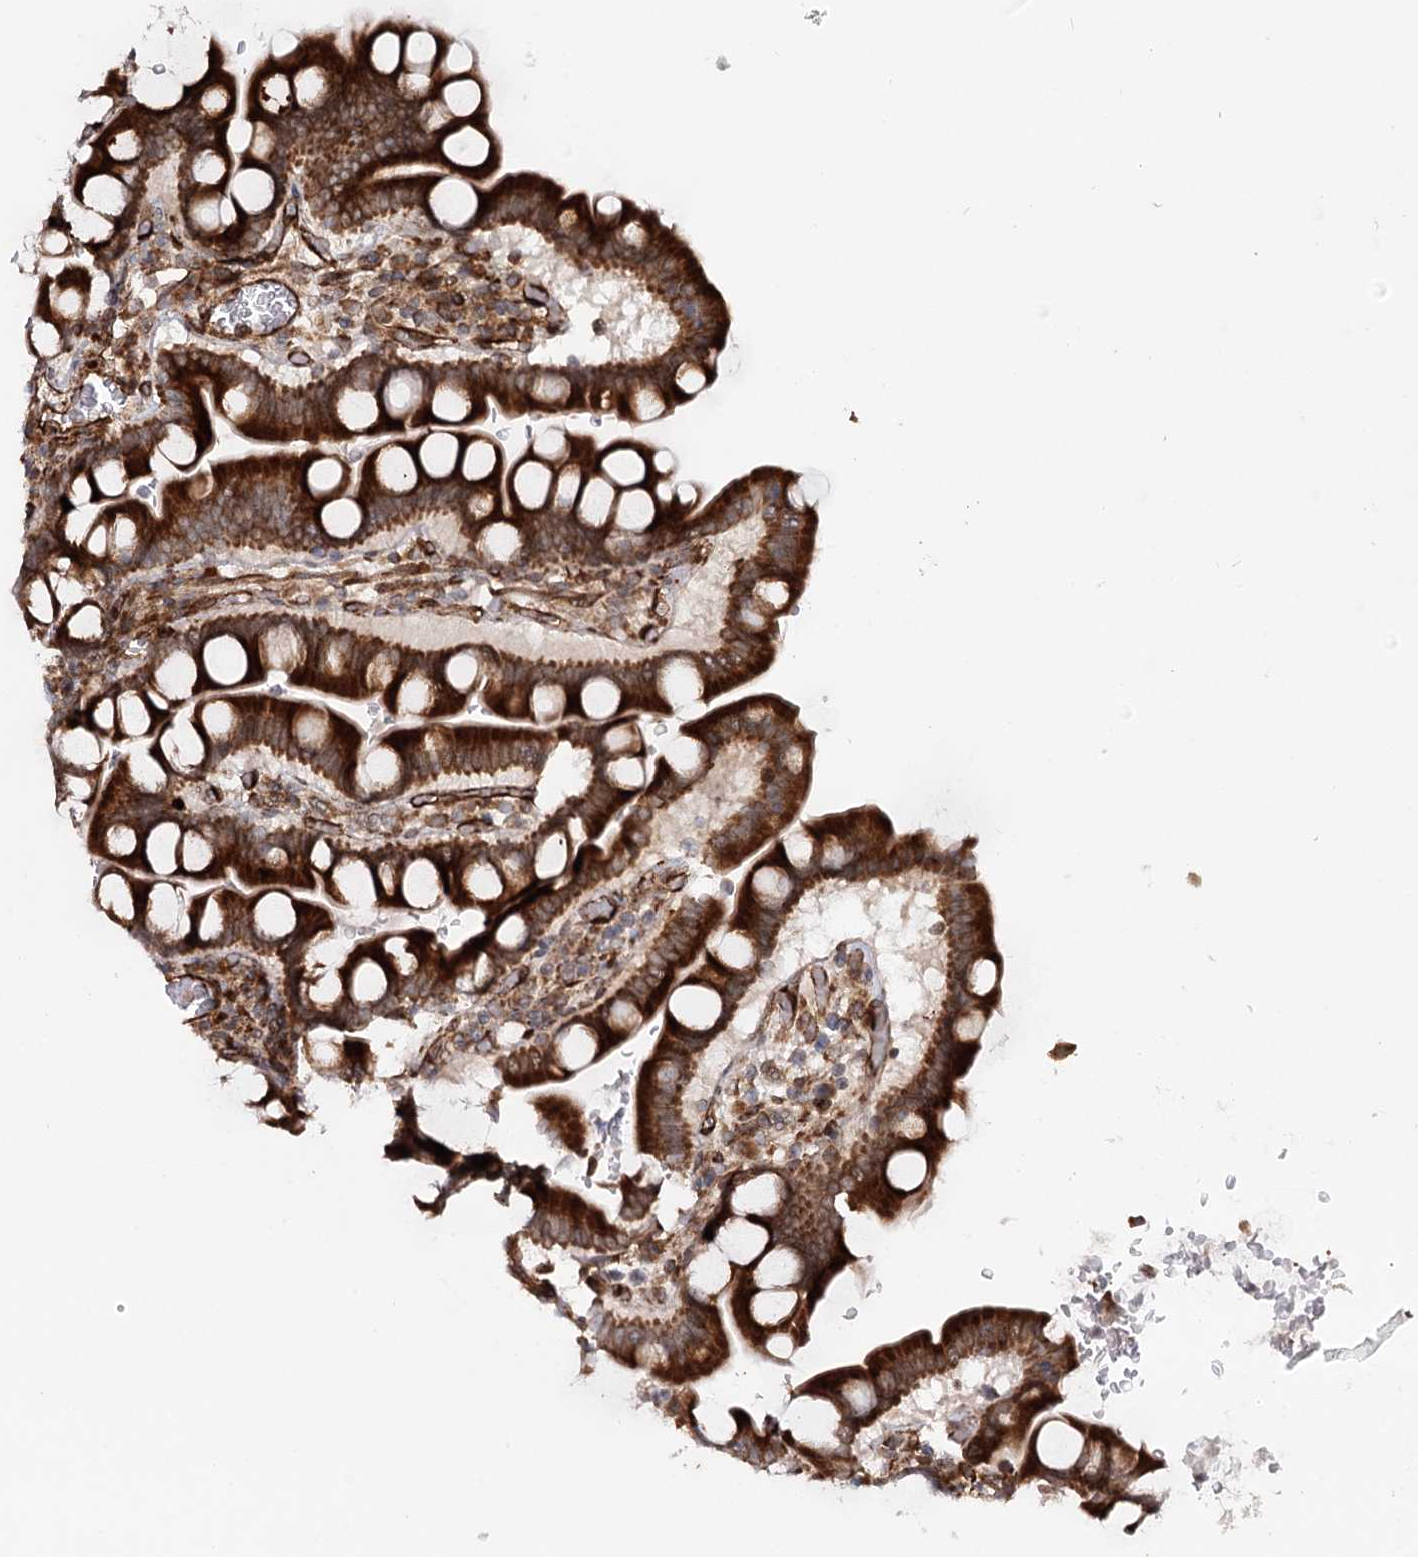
{"staining": {"intensity": "strong", "quantity": ">75%", "location": "cytoplasmic/membranous"}, "tissue": "small intestine", "cell_type": "Glandular cells", "image_type": "normal", "snomed": [{"axis": "morphology", "description": "Normal tissue, NOS"}, {"axis": "topography", "description": "Stomach, upper"}, {"axis": "topography", "description": "Stomach, lower"}, {"axis": "topography", "description": "Small intestine"}], "caption": "A micrograph showing strong cytoplasmic/membranous staining in about >75% of glandular cells in unremarkable small intestine, as visualized by brown immunohistochemical staining.", "gene": "MKNK1", "patient": {"sex": "male", "age": 68}}